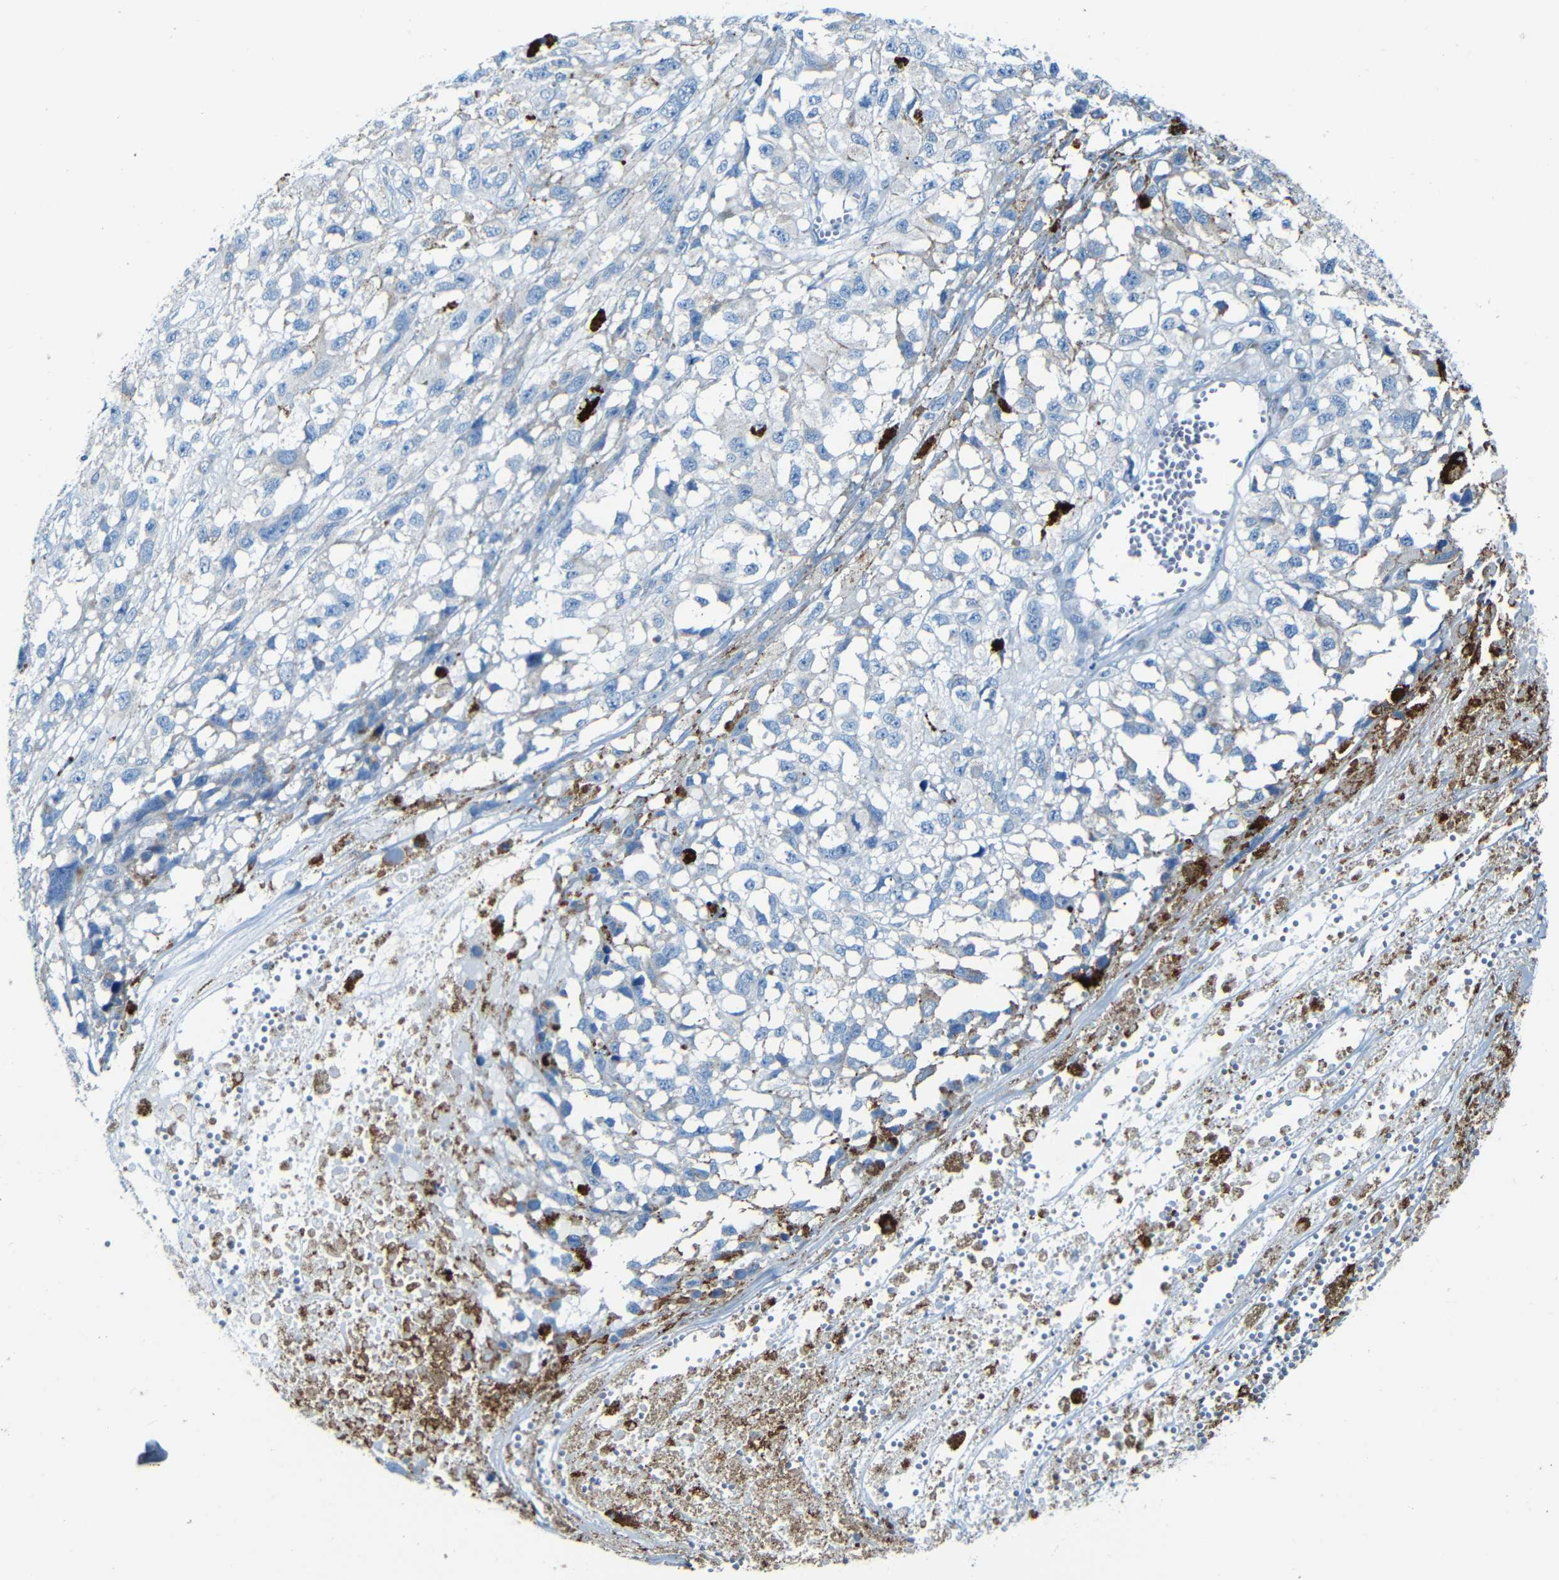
{"staining": {"intensity": "negative", "quantity": "none", "location": "none"}, "tissue": "melanoma", "cell_type": "Tumor cells", "image_type": "cancer", "snomed": [{"axis": "morphology", "description": "Malignant melanoma, Metastatic site"}, {"axis": "topography", "description": "Lymph node"}], "caption": "DAB immunohistochemical staining of melanoma reveals no significant expression in tumor cells.", "gene": "WSCD2", "patient": {"sex": "male", "age": 59}}